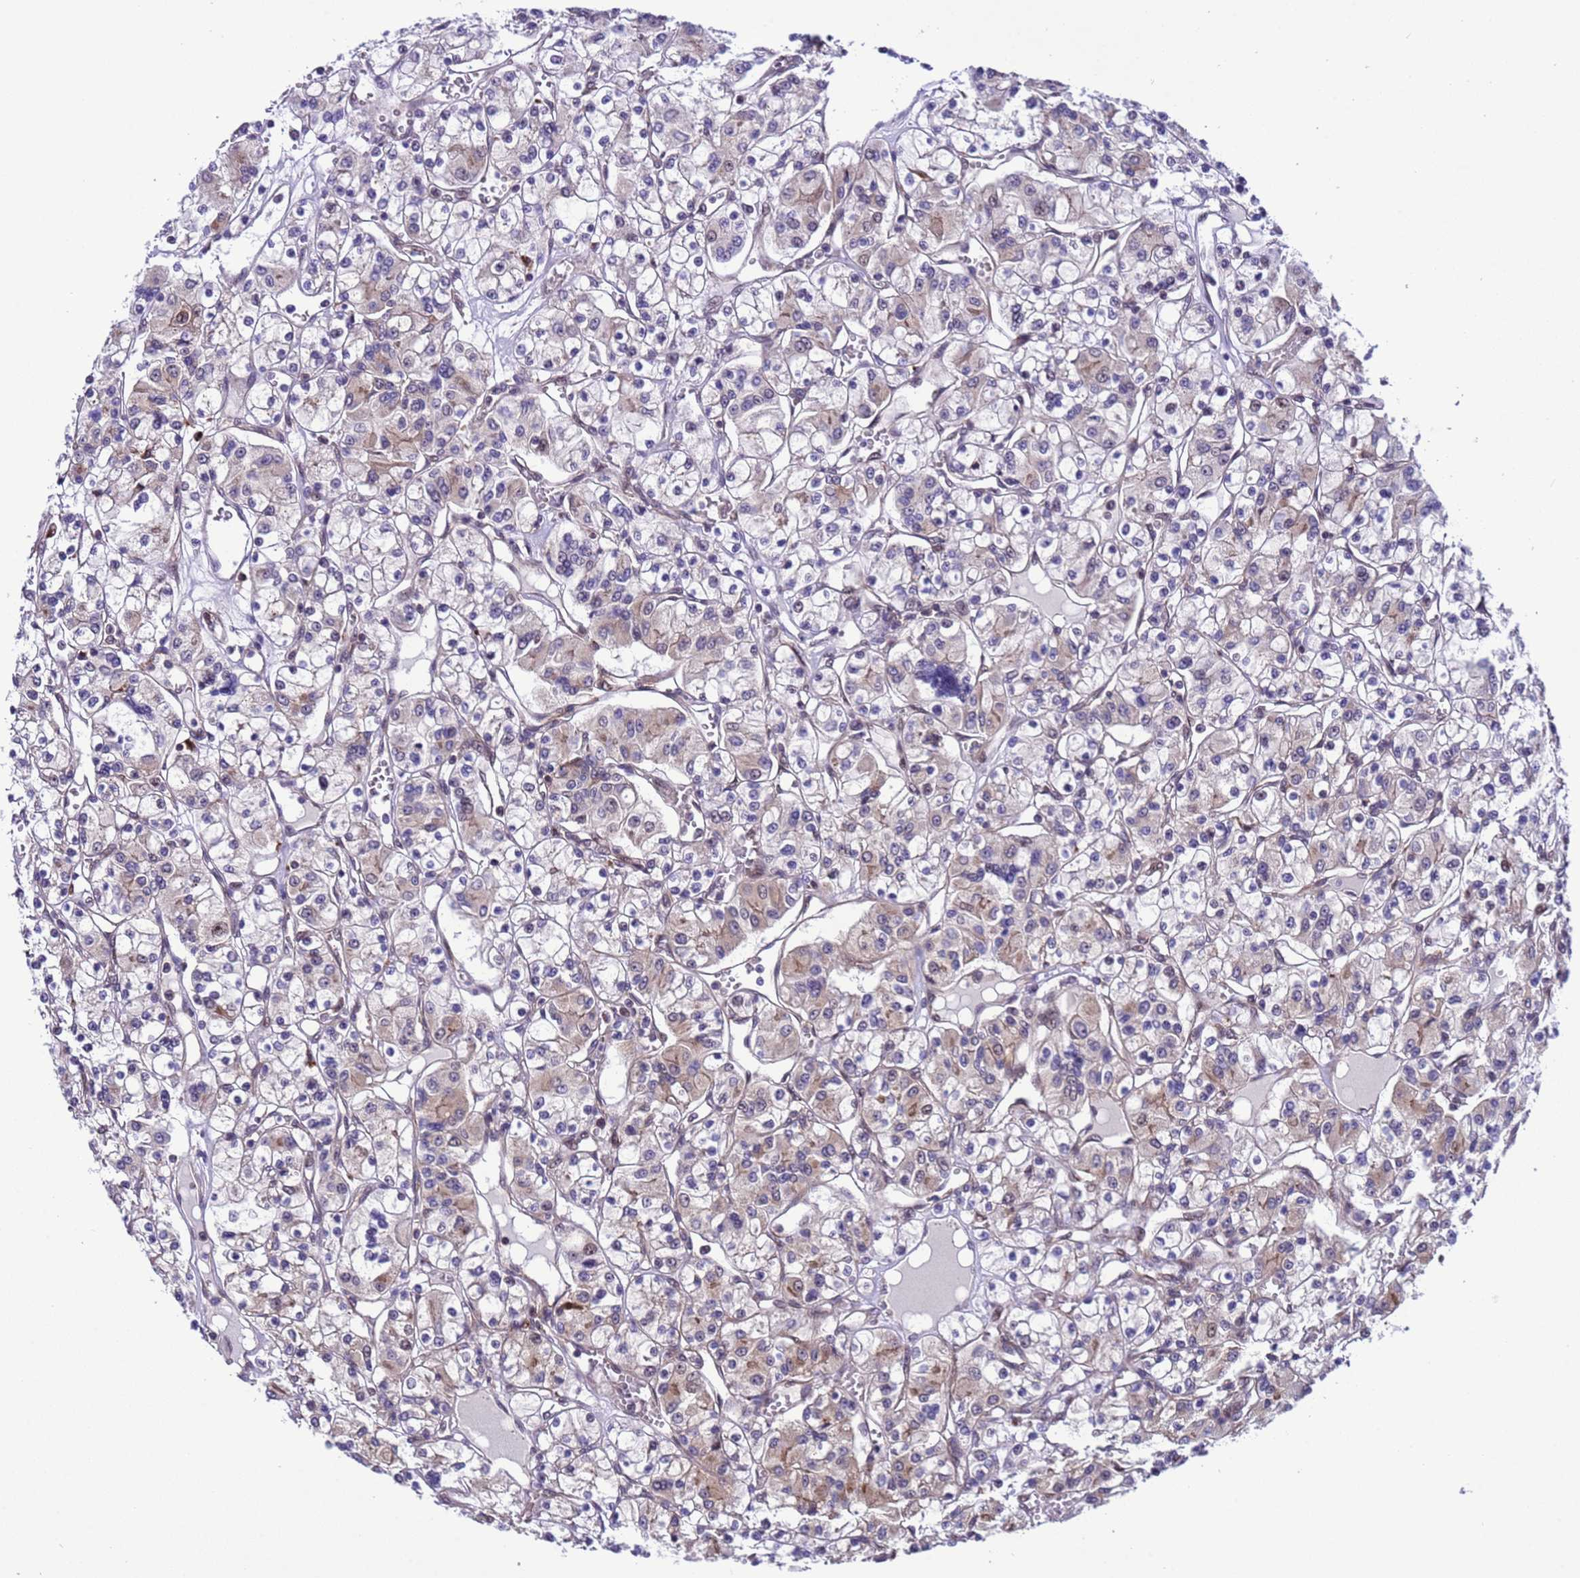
{"staining": {"intensity": "weak", "quantity": "<25%", "location": "cytoplasmic/membranous"}, "tissue": "renal cancer", "cell_type": "Tumor cells", "image_type": "cancer", "snomed": [{"axis": "morphology", "description": "Adenocarcinoma, NOS"}, {"axis": "topography", "description": "Kidney"}], "caption": "High magnification brightfield microscopy of renal cancer (adenocarcinoma) stained with DAB (3,3'-diaminobenzidine) (brown) and counterstained with hematoxylin (blue): tumor cells show no significant staining.", "gene": "RASD1", "patient": {"sex": "female", "age": 59}}